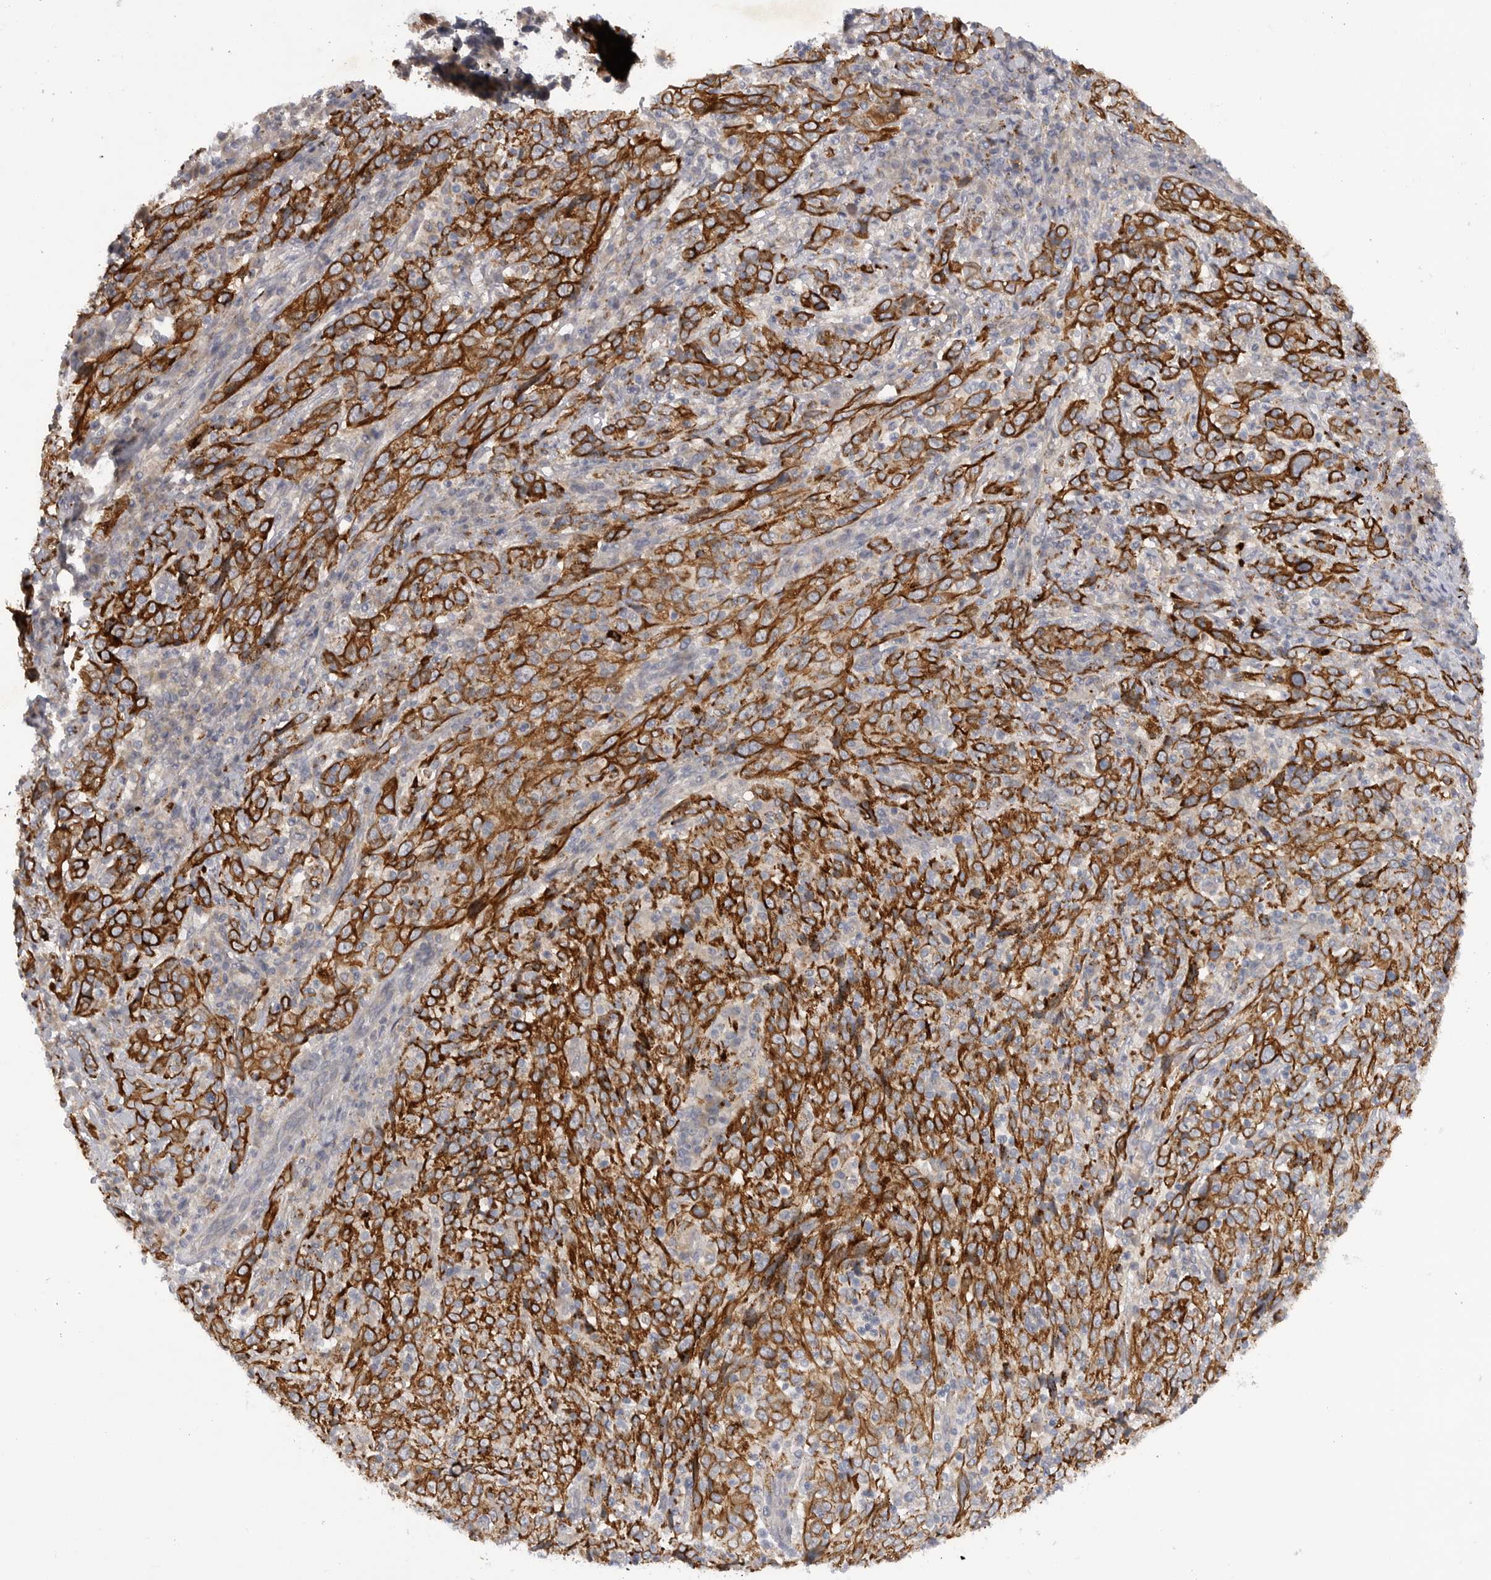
{"staining": {"intensity": "strong", "quantity": ">75%", "location": "cytoplasmic/membranous"}, "tissue": "cervical cancer", "cell_type": "Tumor cells", "image_type": "cancer", "snomed": [{"axis": "morphology", "description": "Squamous cell carcinoma, NOS"}, {"axis": "topography", "description": "Cervix"}], "caption": "A micrograph of squamous cell carcinoma (cervical) stained for a protein reveals strong cytoplasmic/membranous brown staining in tumor cells.", "gene": "DHDDS", "patient": {"sex": "female", "age": 46}}